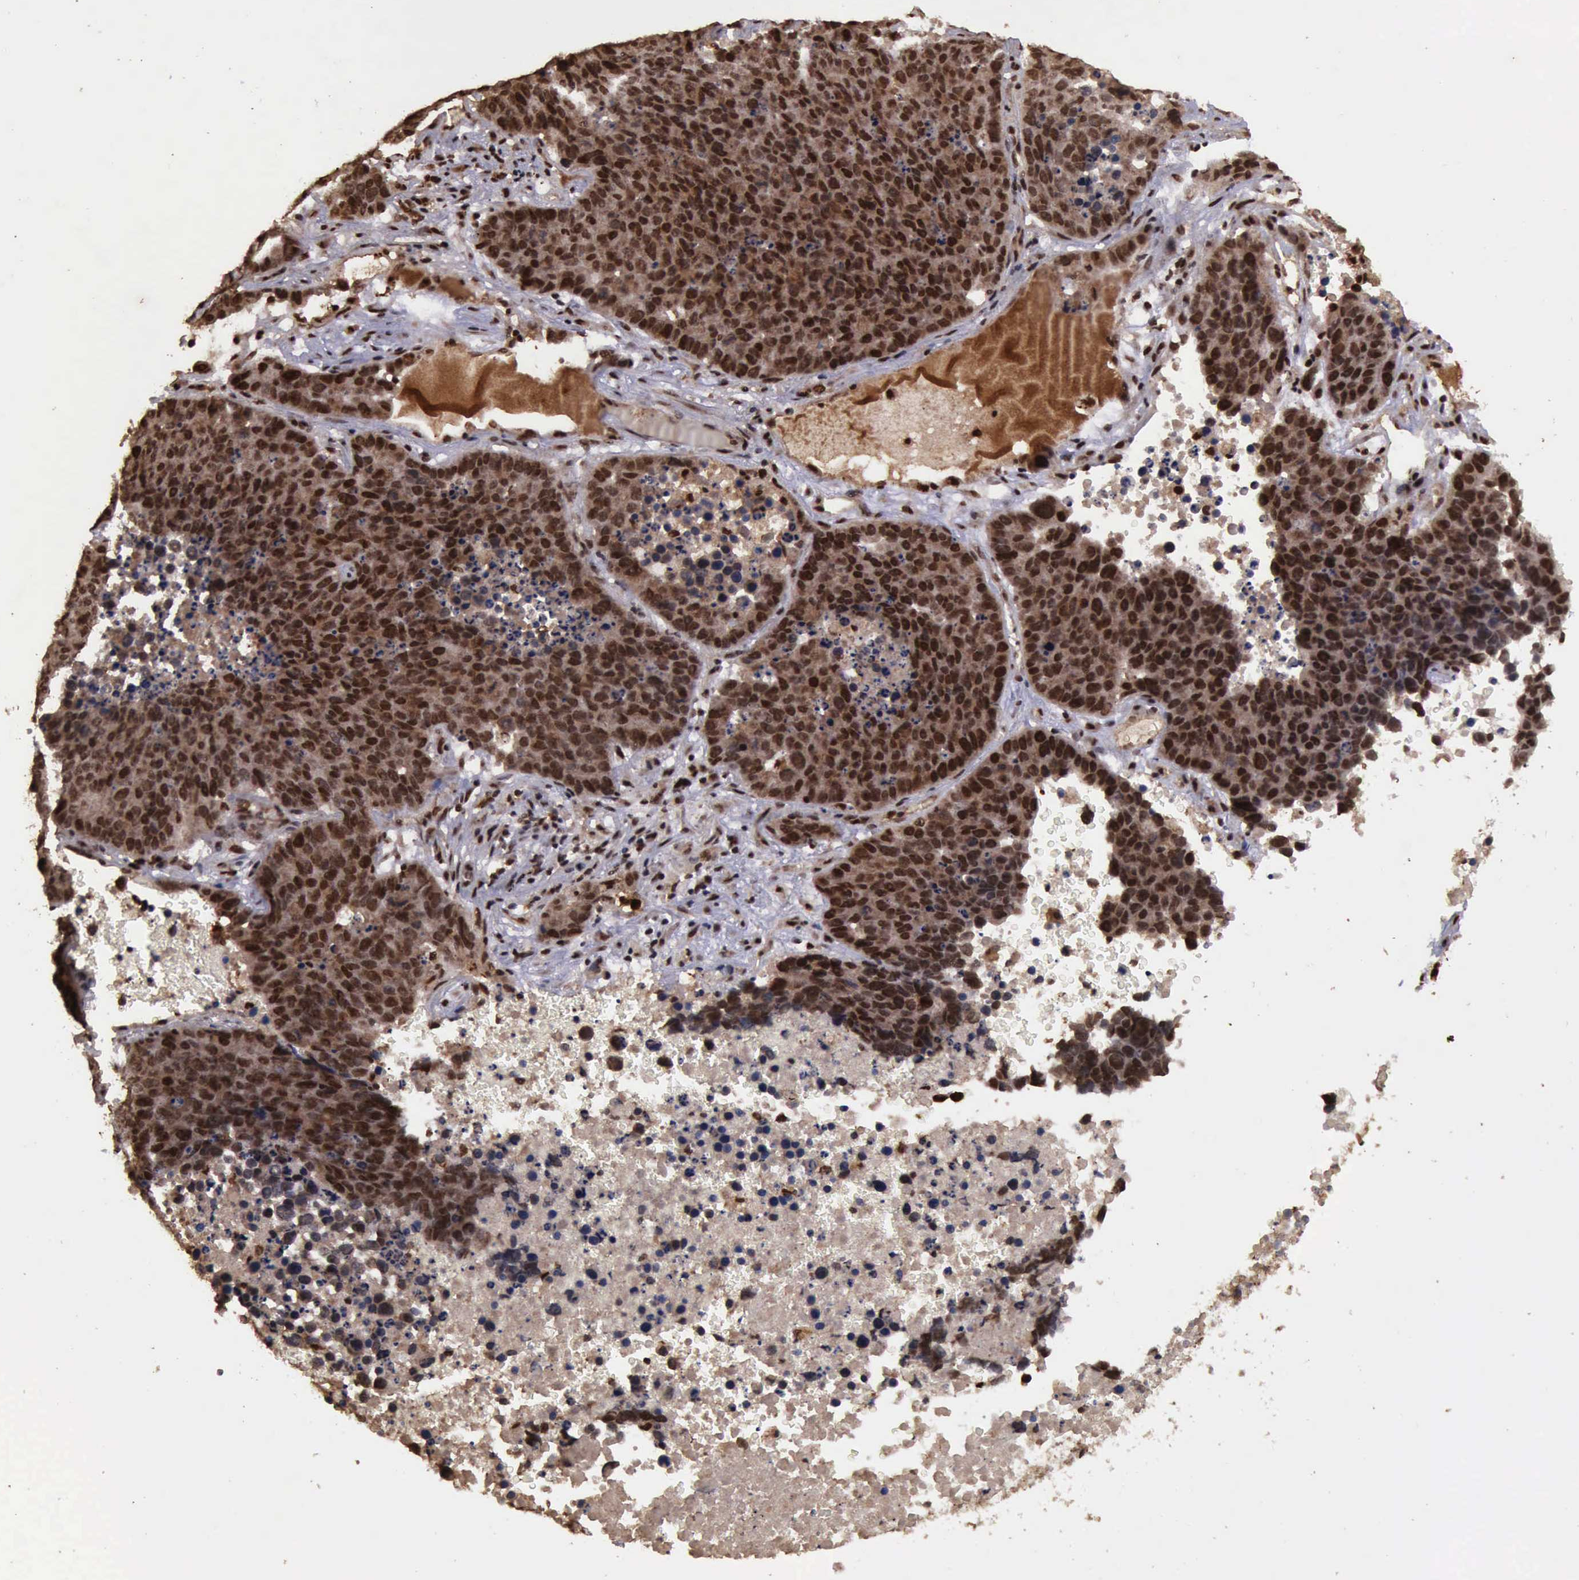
{"staining": {"intensity": "strong", "quantity": ">75%", "location": "nuclear"}, "tissue": "lung cancer", "cell_type": "Tumor cells", "image_type": "cancer", "snomed": [{"axis": "morphology", "description": "Carcinoid, malignant, NOS"}, {"axis": "topography", "description": "Lung"}], "caption": "This is a micrograph of immunohistochemistry (IHC) staining of malignant carcinoid (lung), which shows strong expression in the nuclear of tumor cells.", "gene": "TRMT2A", "patient": {"sex": "male", "age": 60}}